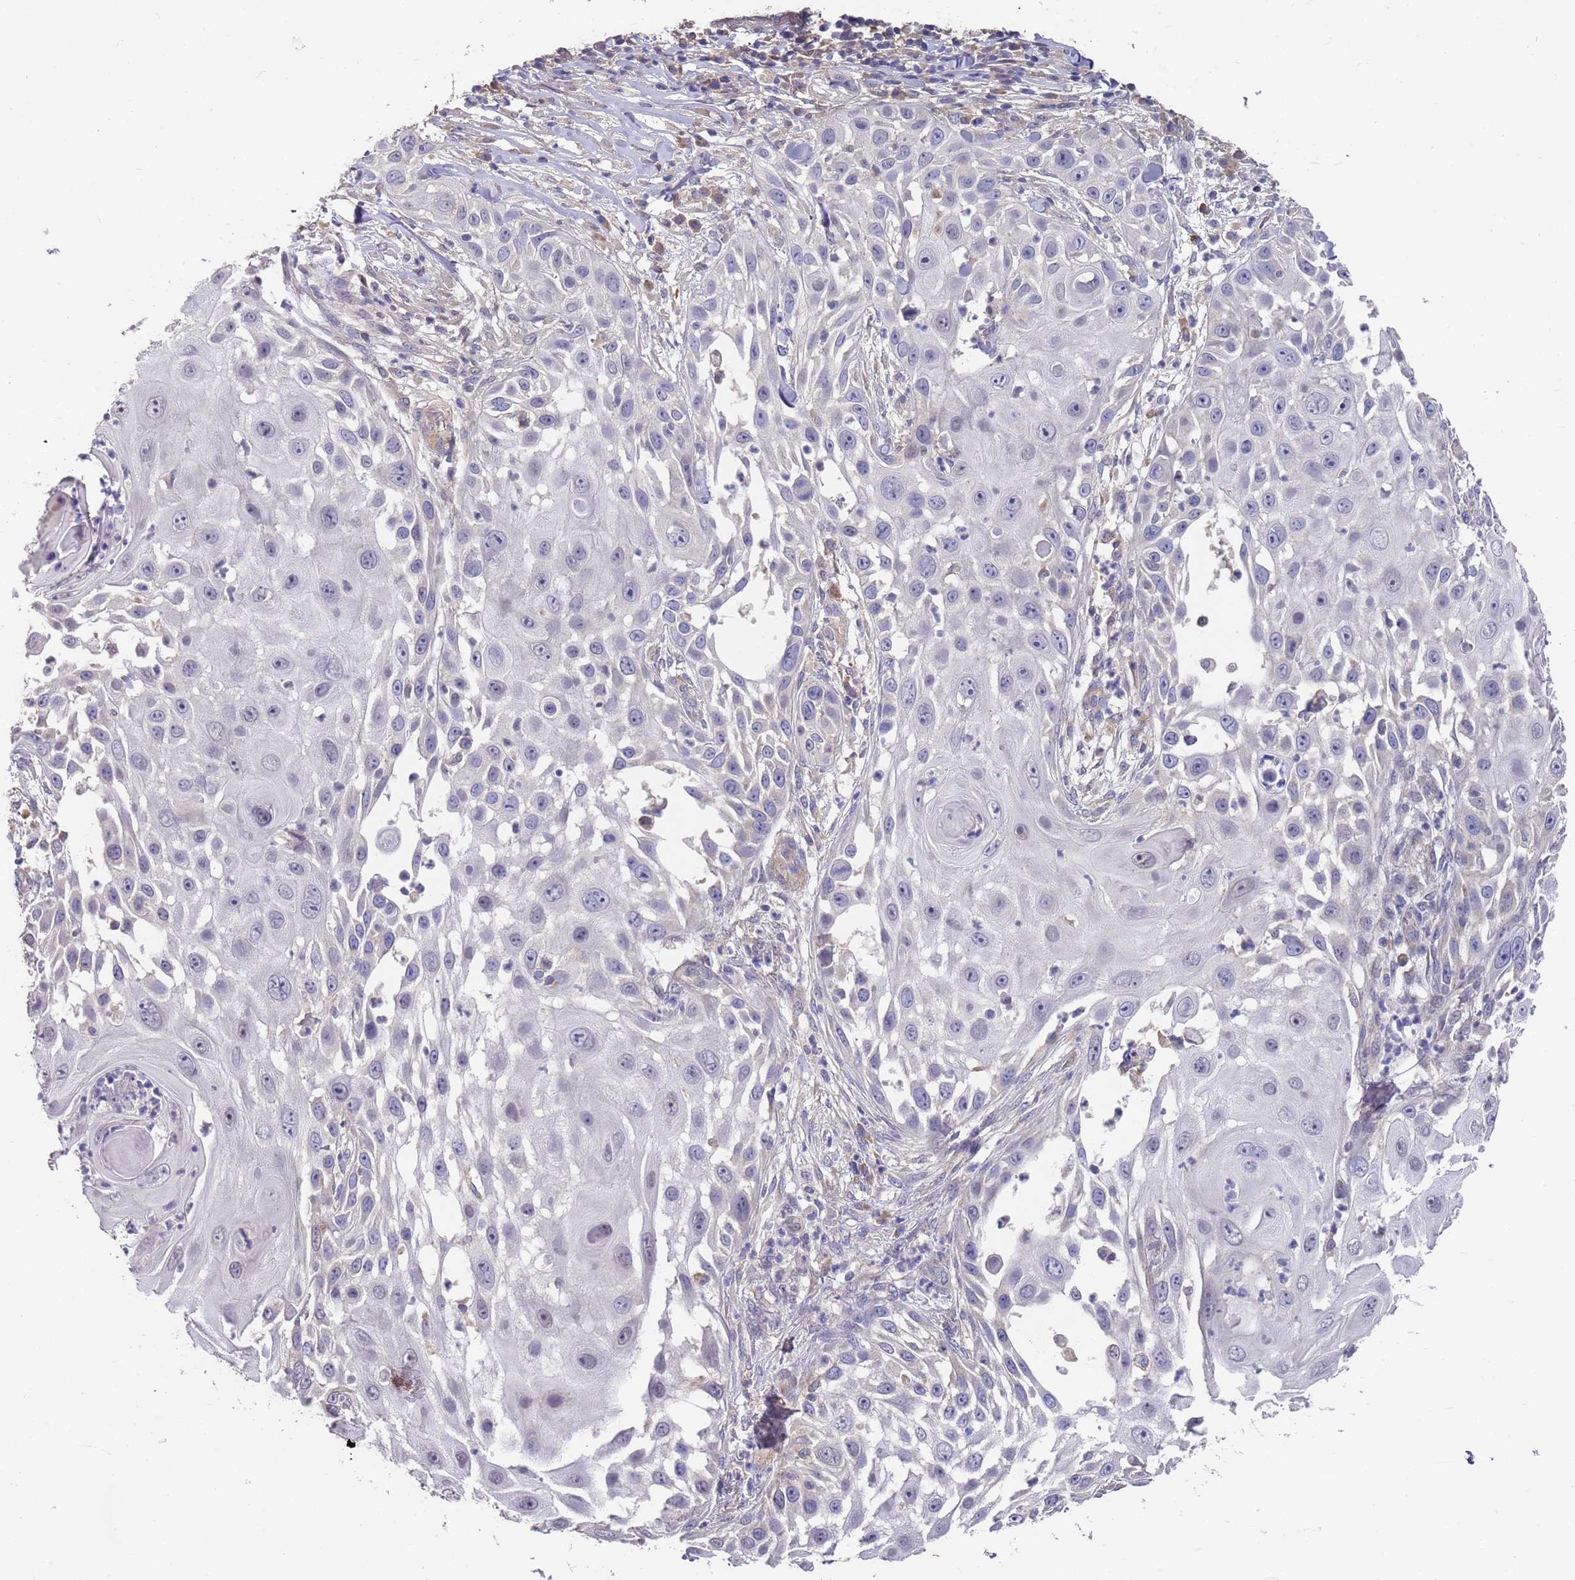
{"staining": {"intensity": "negative", "quantity": "none", "location": "none"}, "tissue": "skin cancer", "cell_type": "Tumor cells", "image_type": "cancer", "snomed": [{"axis": "morphology", "description": "Squamous cell carcinoma, NOS"}, {"axis": "topography", "description": "Skin"}], "caption": "An image of skin cancer stained for a protein shows no brown staining in tumor cells.", "gene": "ANK2", "patient": {"sex": "female", "age": 44}}